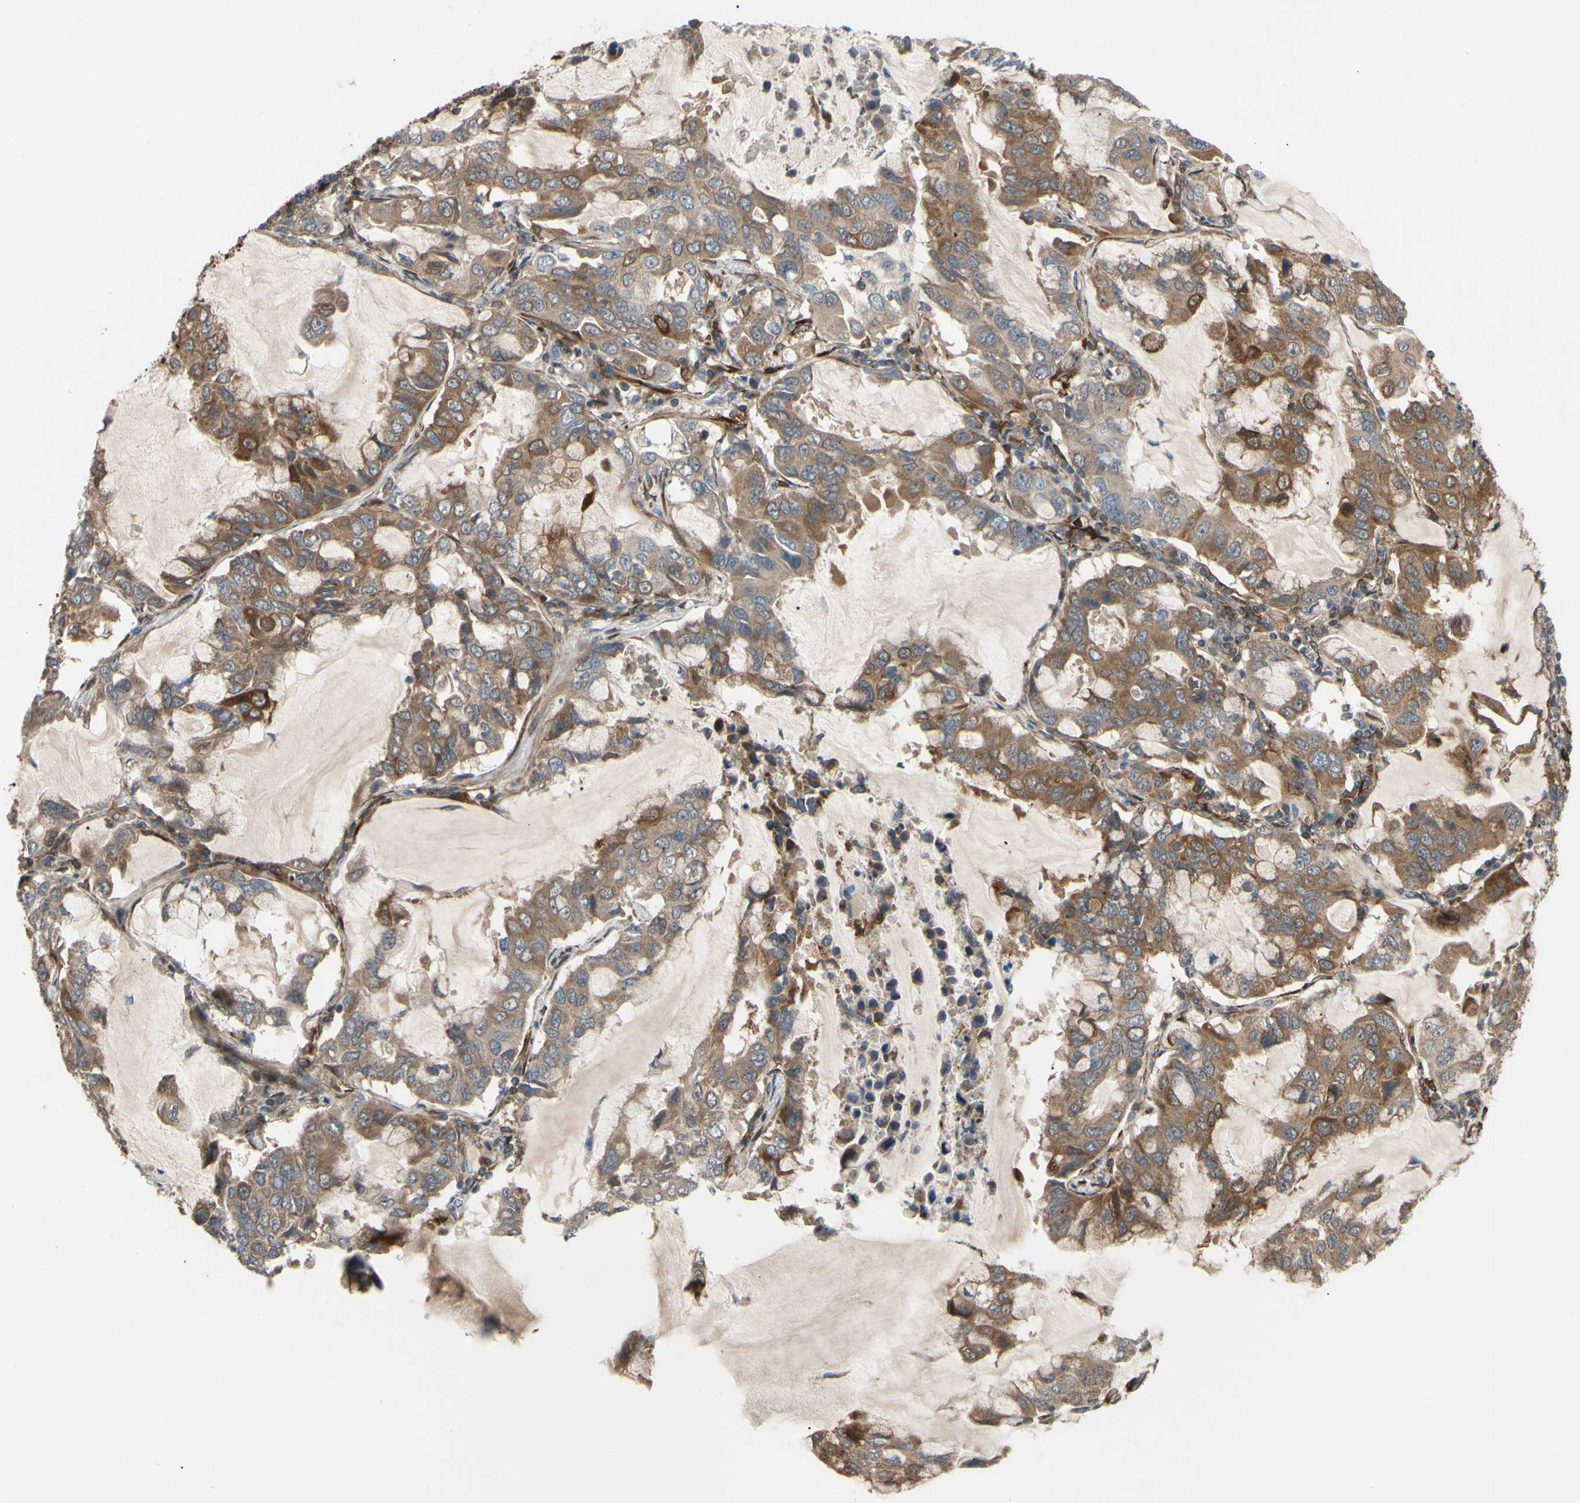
{"staining": {"intensity": "moderate", "quantity": ">75%", "location": "cytoplasmic/membranous"}, "tissue": "lung cancer", "cell_type": "Tumor cells", "image_type": "cancer", "snomed": [{"axis": "morphology", "description": "Adenocarcinoma, NOS"}, {"axis": "topography", "description": "Lung"}], "caption": "This is a photomicrograph of IHC staining of lung adenocarcinoma, which shows moderate expression in the cytoplasmic/membranous of tumor cells.", "gene": "PRAF2", "patient": {"sex": "male", "age": 64}}